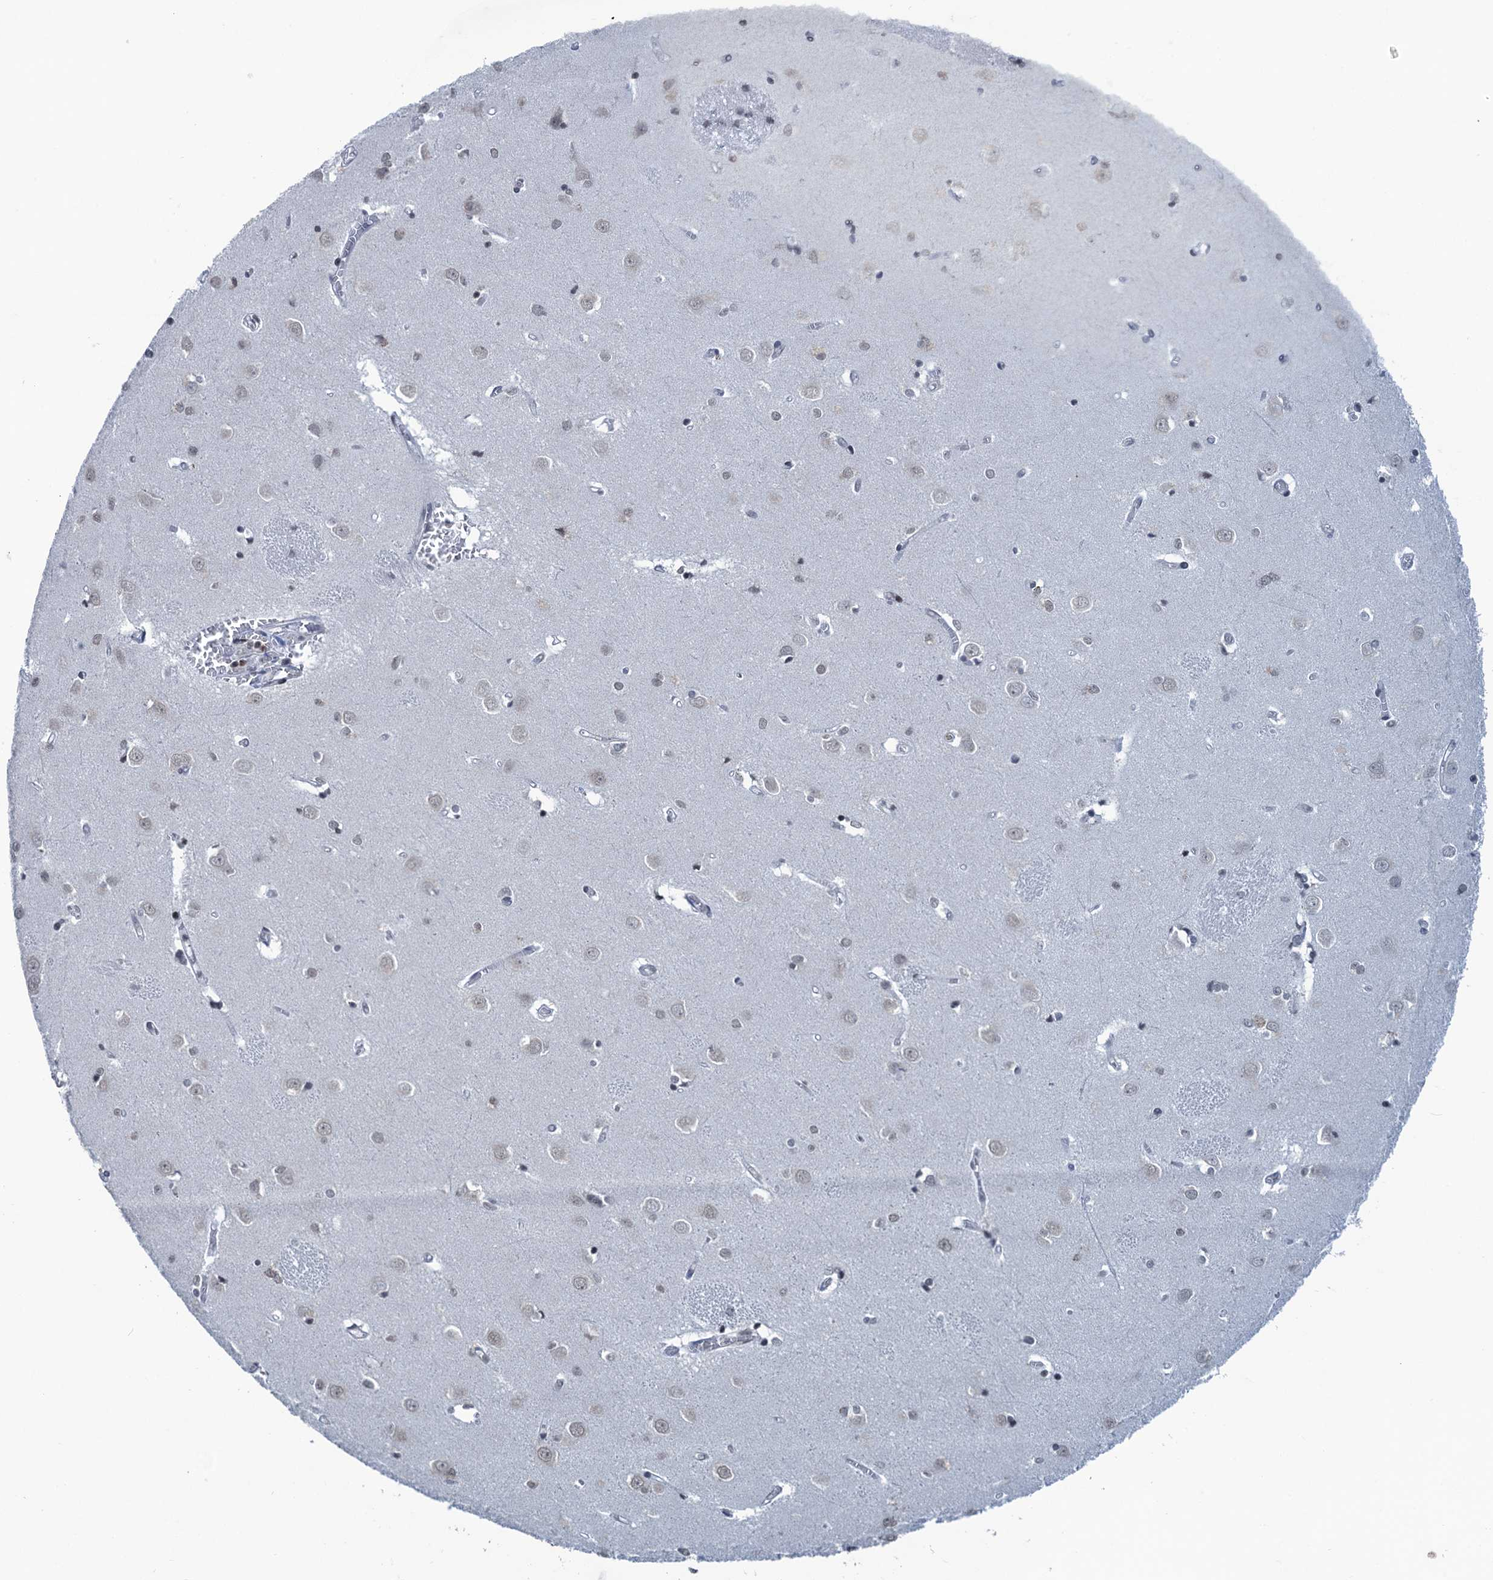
{"staining": {"intensity": "negative", "quantity": "none", "location": "none"}, "tissue": "caudate", "cell_type": "Glial cells", "image_type": "normal", "snomed": [{"axis": "morphology", "description": "Normal tissue, NOS"}, {"axis": "topography", "description": "Lateral ventricle wall"}], "caption": "Glial cells show no significant expression in unremarkable caudate. Nuclei are stained in blue.", "gene": "FYB1", "patient": {"sex": "male", "age": 37}}